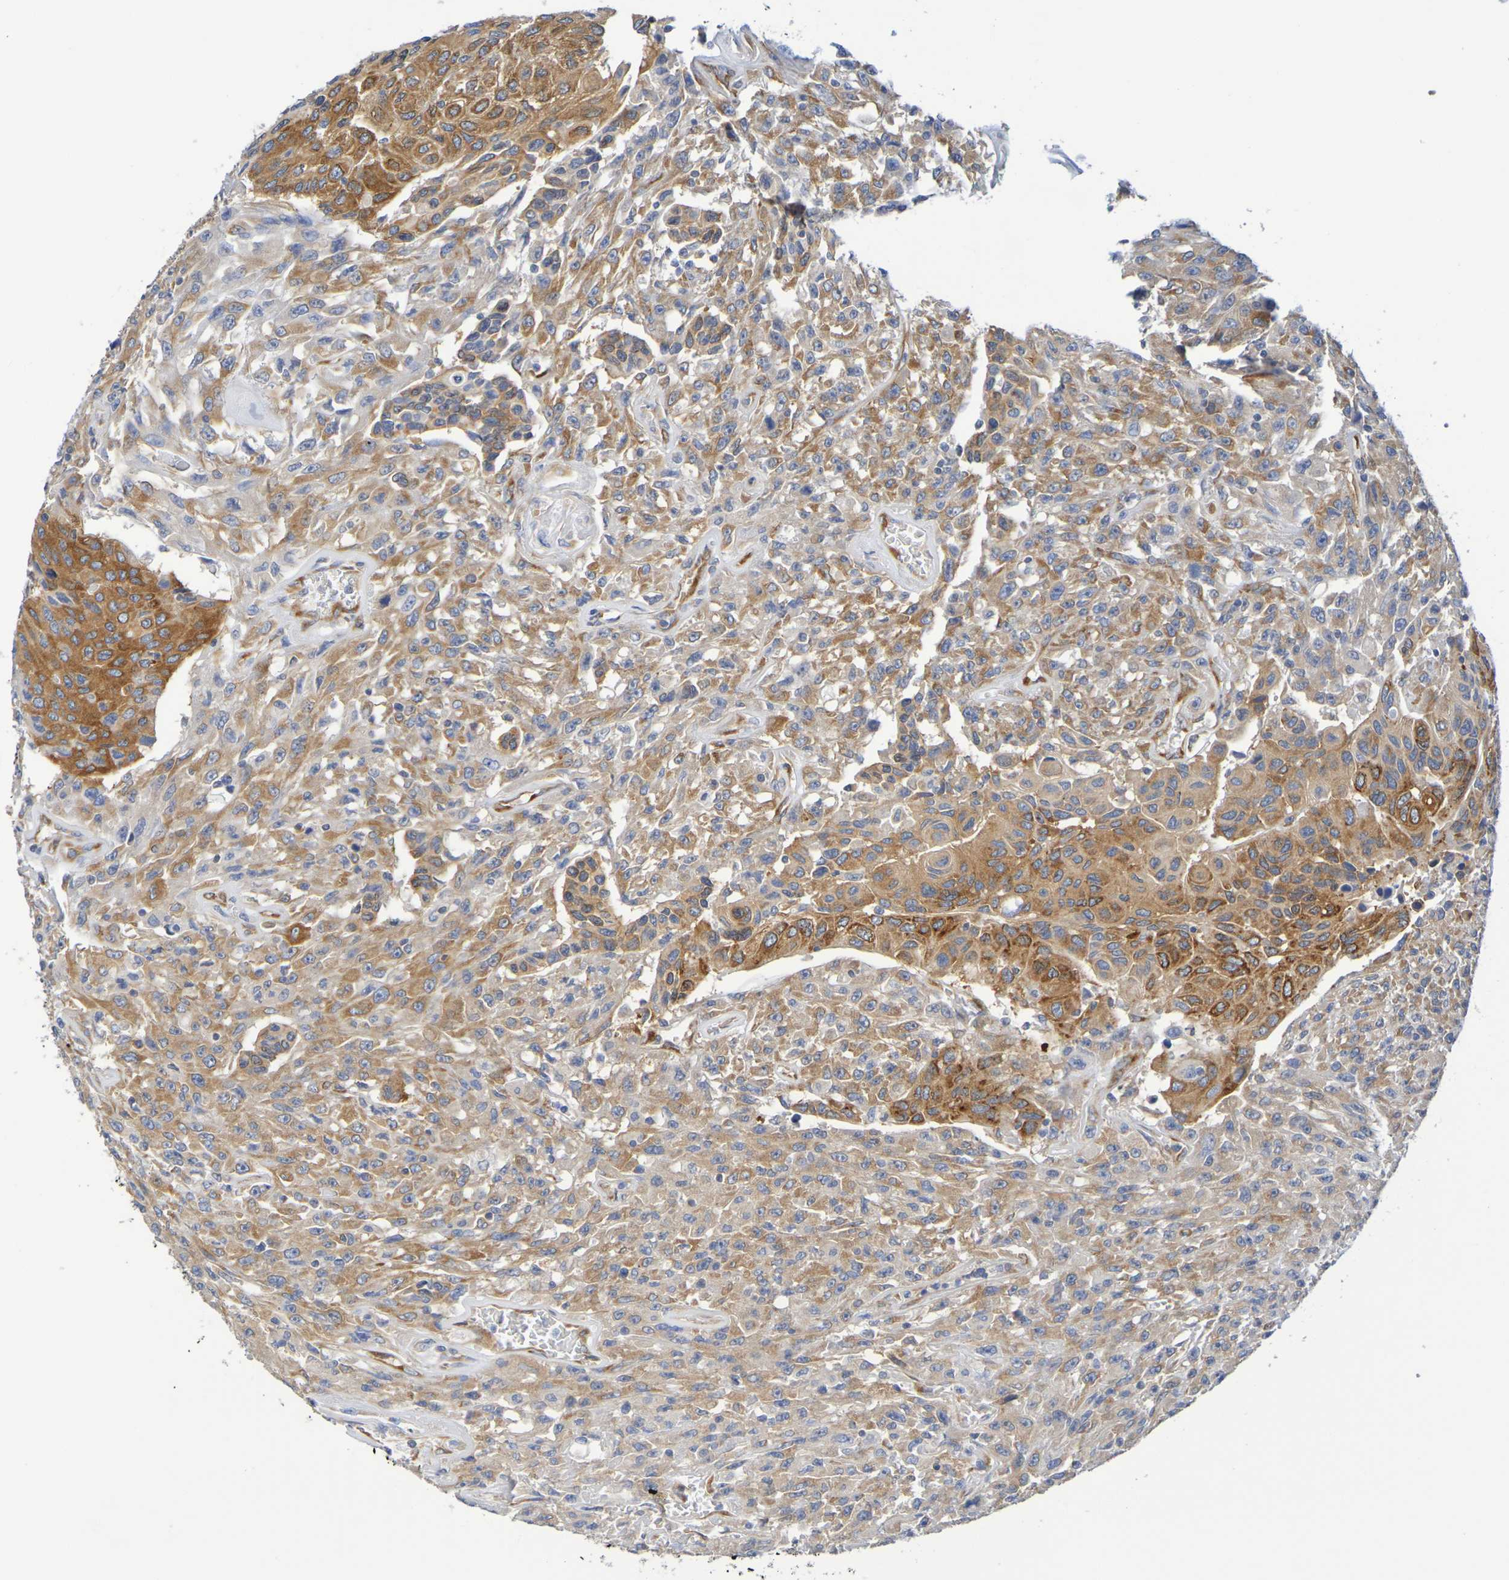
{"staining": {"intensity": "moderate", "quantity": ">75%", "location": "cytoplasmic/membranous"}, "tissue": "urothelial cancer", "cell_type": "Tumor cells", "image_type": "cancer", "snomed": [{"axis": "morphology", "description": "Urothelial carcinoma, High grade"}, {"axis": "topography", "description": "Urinary bladder"}], "caption": "Immunohistochemical staining of human urothelial cancer shows medium levels of moderate cytoplasmic/membranous protein expression in approximately >75% of tumor cells. The protein is shown in brown color, while the nuclei are stained blue.", "gene": "TMCC3", "patient": {"sex": "male", "age": 66}}